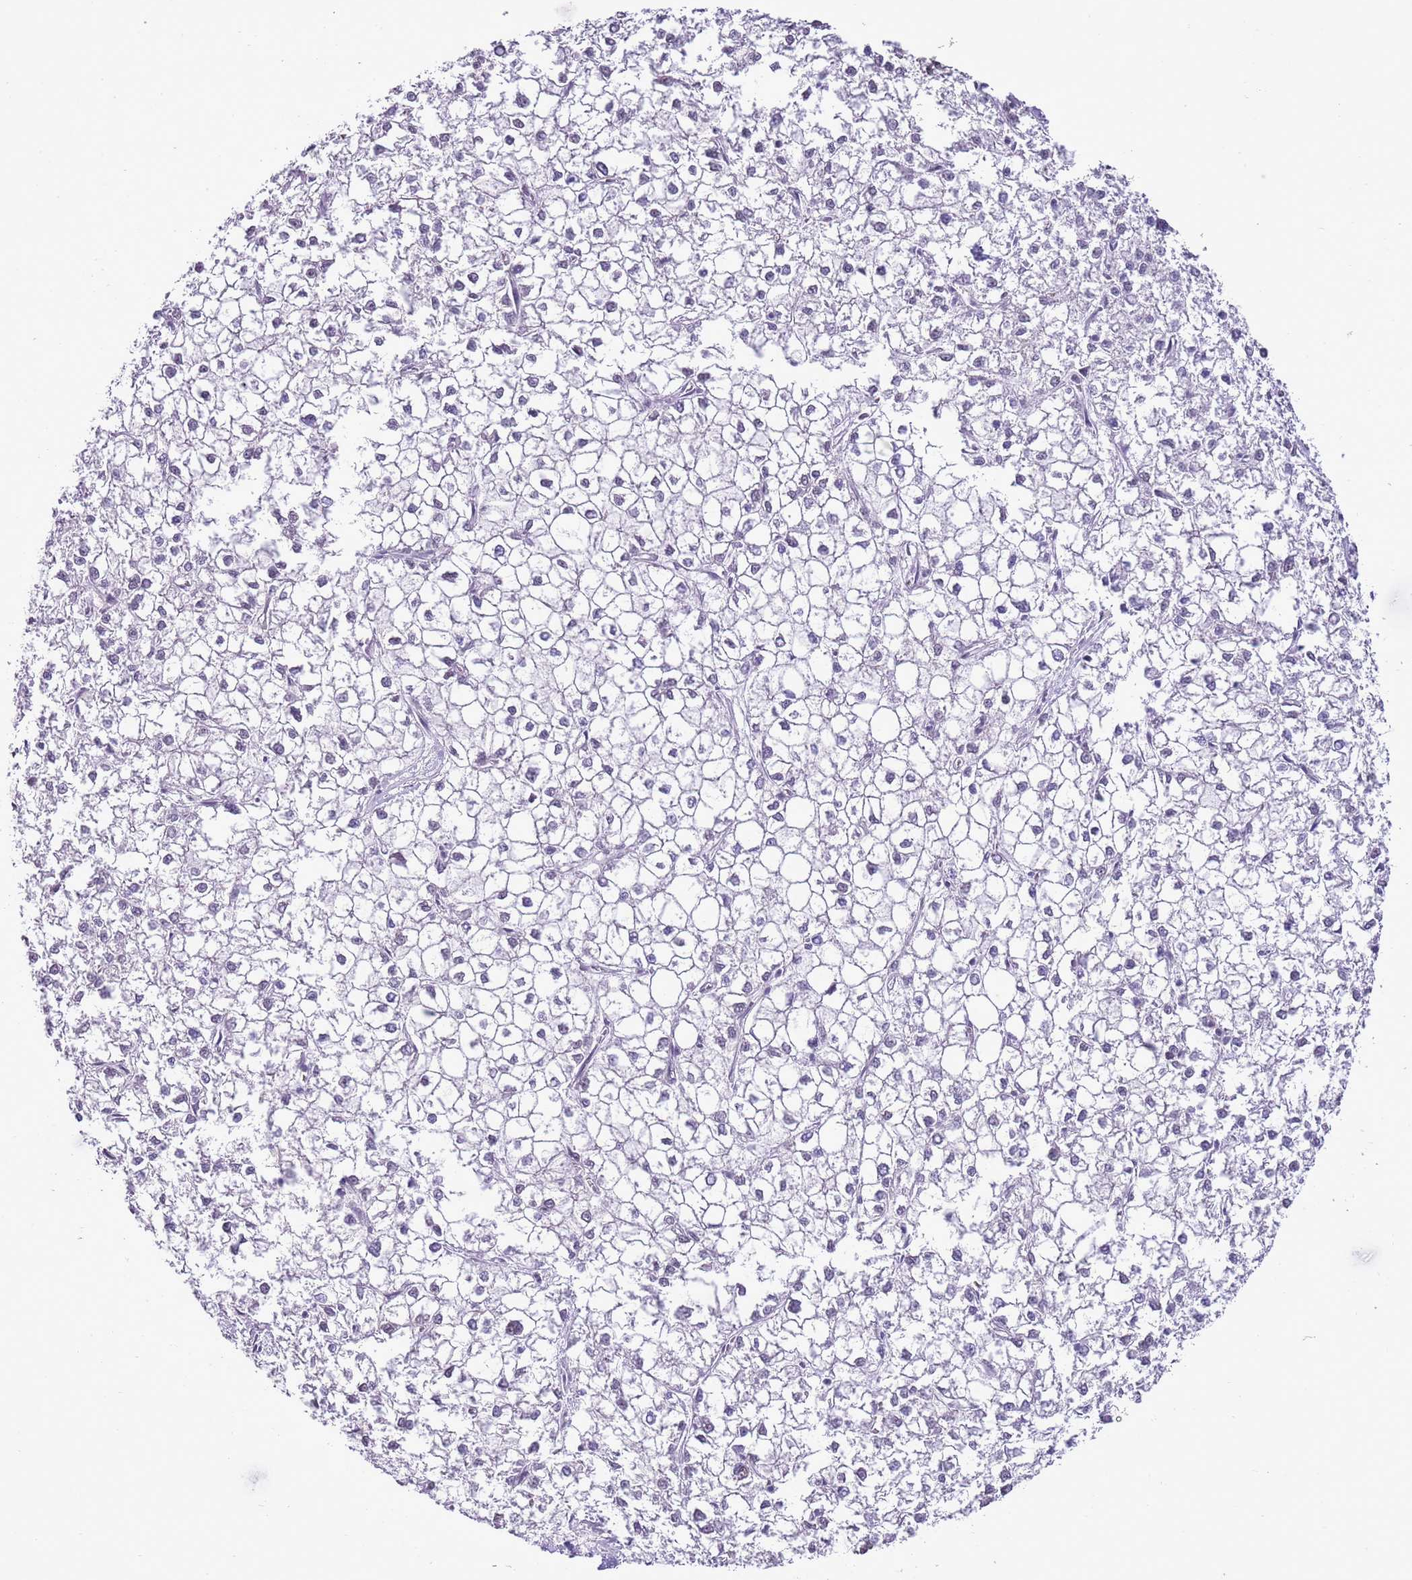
{"staining": {"intensity": "negative", "quantity": "none", "location": "none"}, "tissue": "liver cancer", "cell_type": "Tumor cells", "image_type": "cancer", "snomed": [{"axis": "morphology", "description": "Carcinoma, Hepatocellular, NOS"}, {"axis": "topography", "description": "Liver"}], "caption": "Human hepatocellular carcinoma (liver) stained for a protein using immunohistochemistry demonstrates no positivity in tumor cells.", "gene": "PPP1R17", "patient": {"sex": "female", "age": 43}}